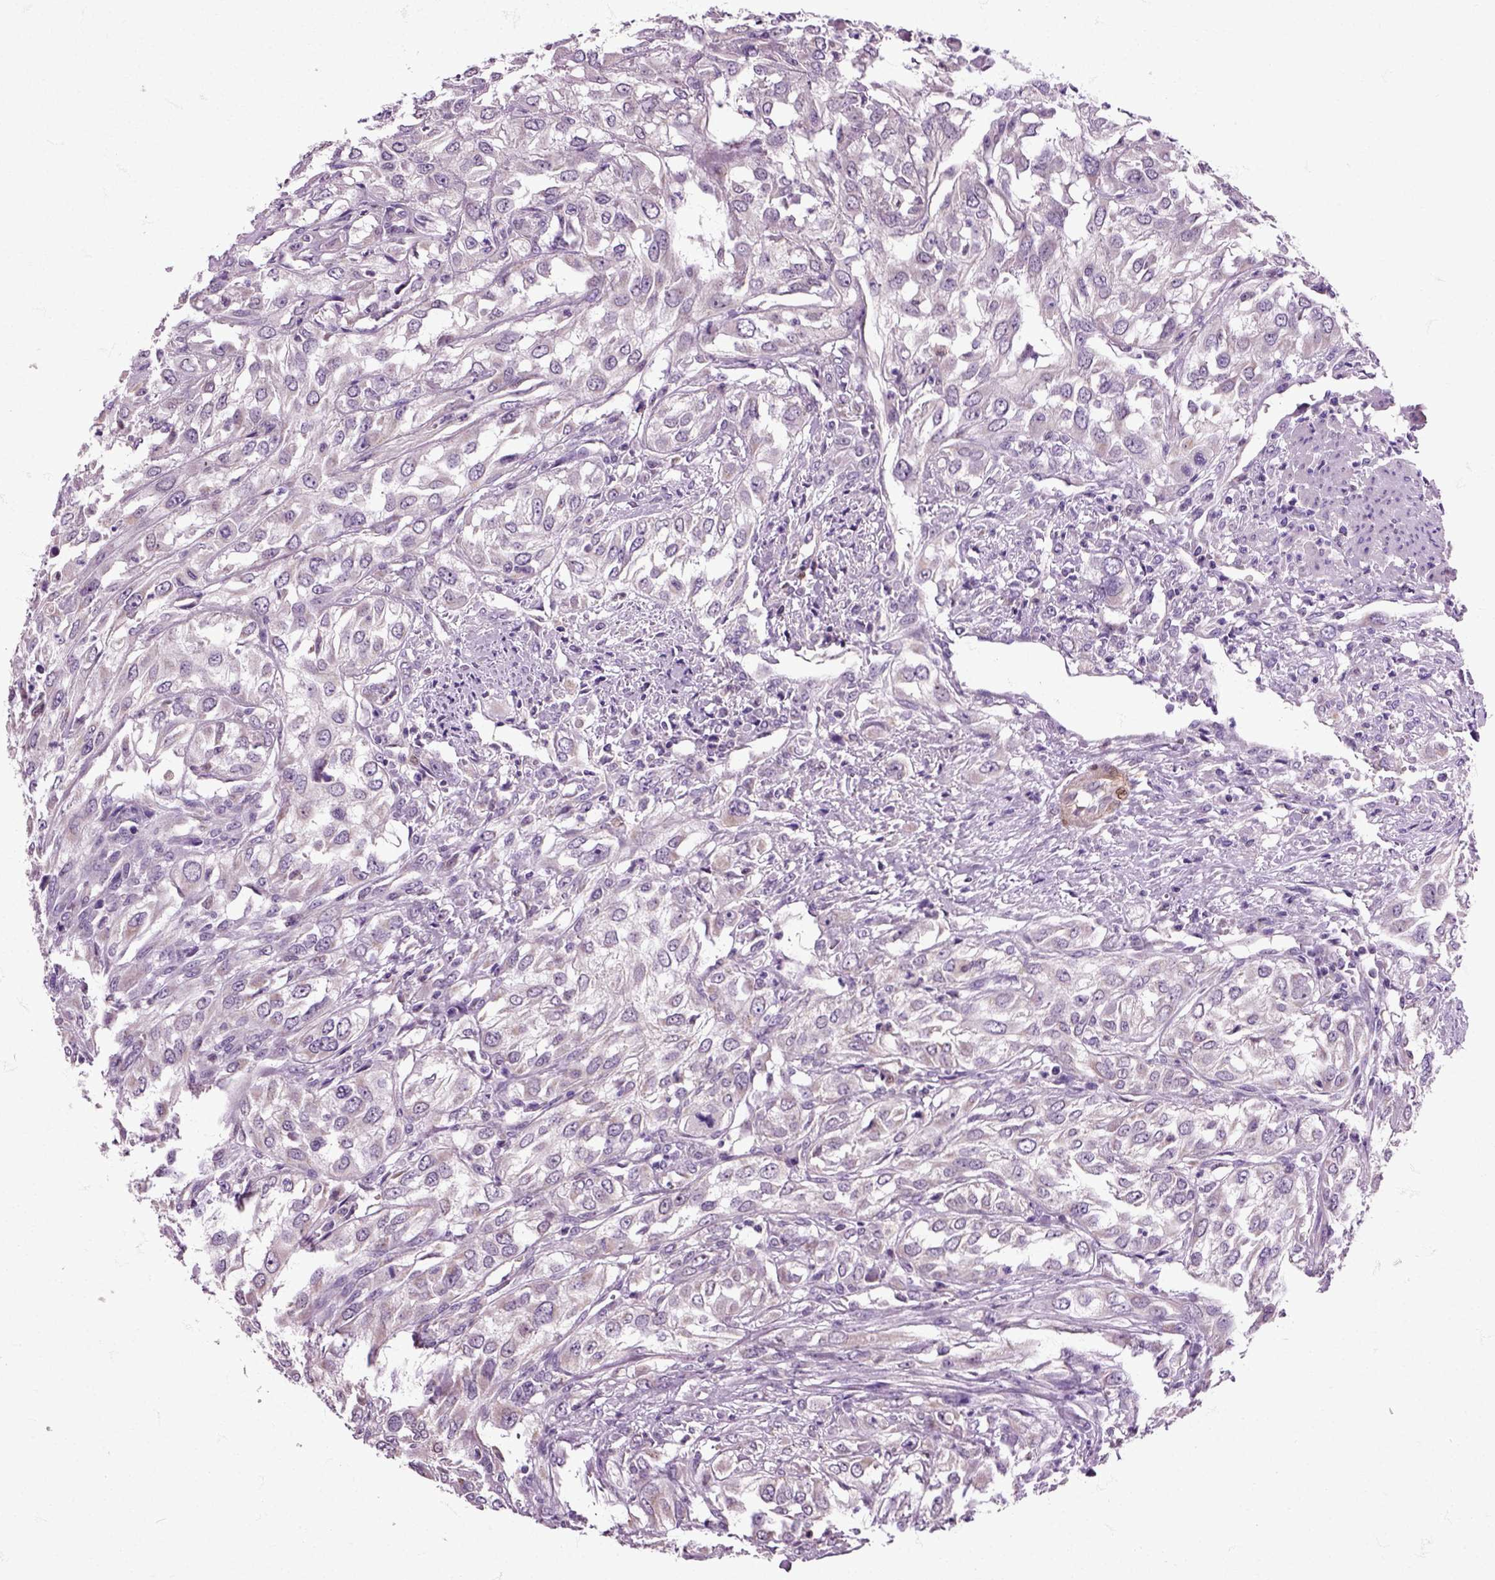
{"staining": {"intensity": "negative", "quantity": "none", "location": "none"}, "tissue": "urothelial cancer", "cell_type": "Tumor cells", "image_type": "cancer", "snomed": [{"axis": "morphology", "description": "Urothelial carcinoma, High grade"}, {"axis": "topography", "description": "Urinary bladder"}], "caption": "An IHC micrograph of high-grade urothelial carcinoma is shown. There is no staining in tumor cells of high-grade urothelial carcinoma. (Stains: DAB (3,3'-diaminobenzidine) immunohistochemistry with hematoxylin counter stain, Microscopy: brightfield microscopy at high magnification).", "gene": "HSPA2", "patient": {"sex": "male", "age": 67}}